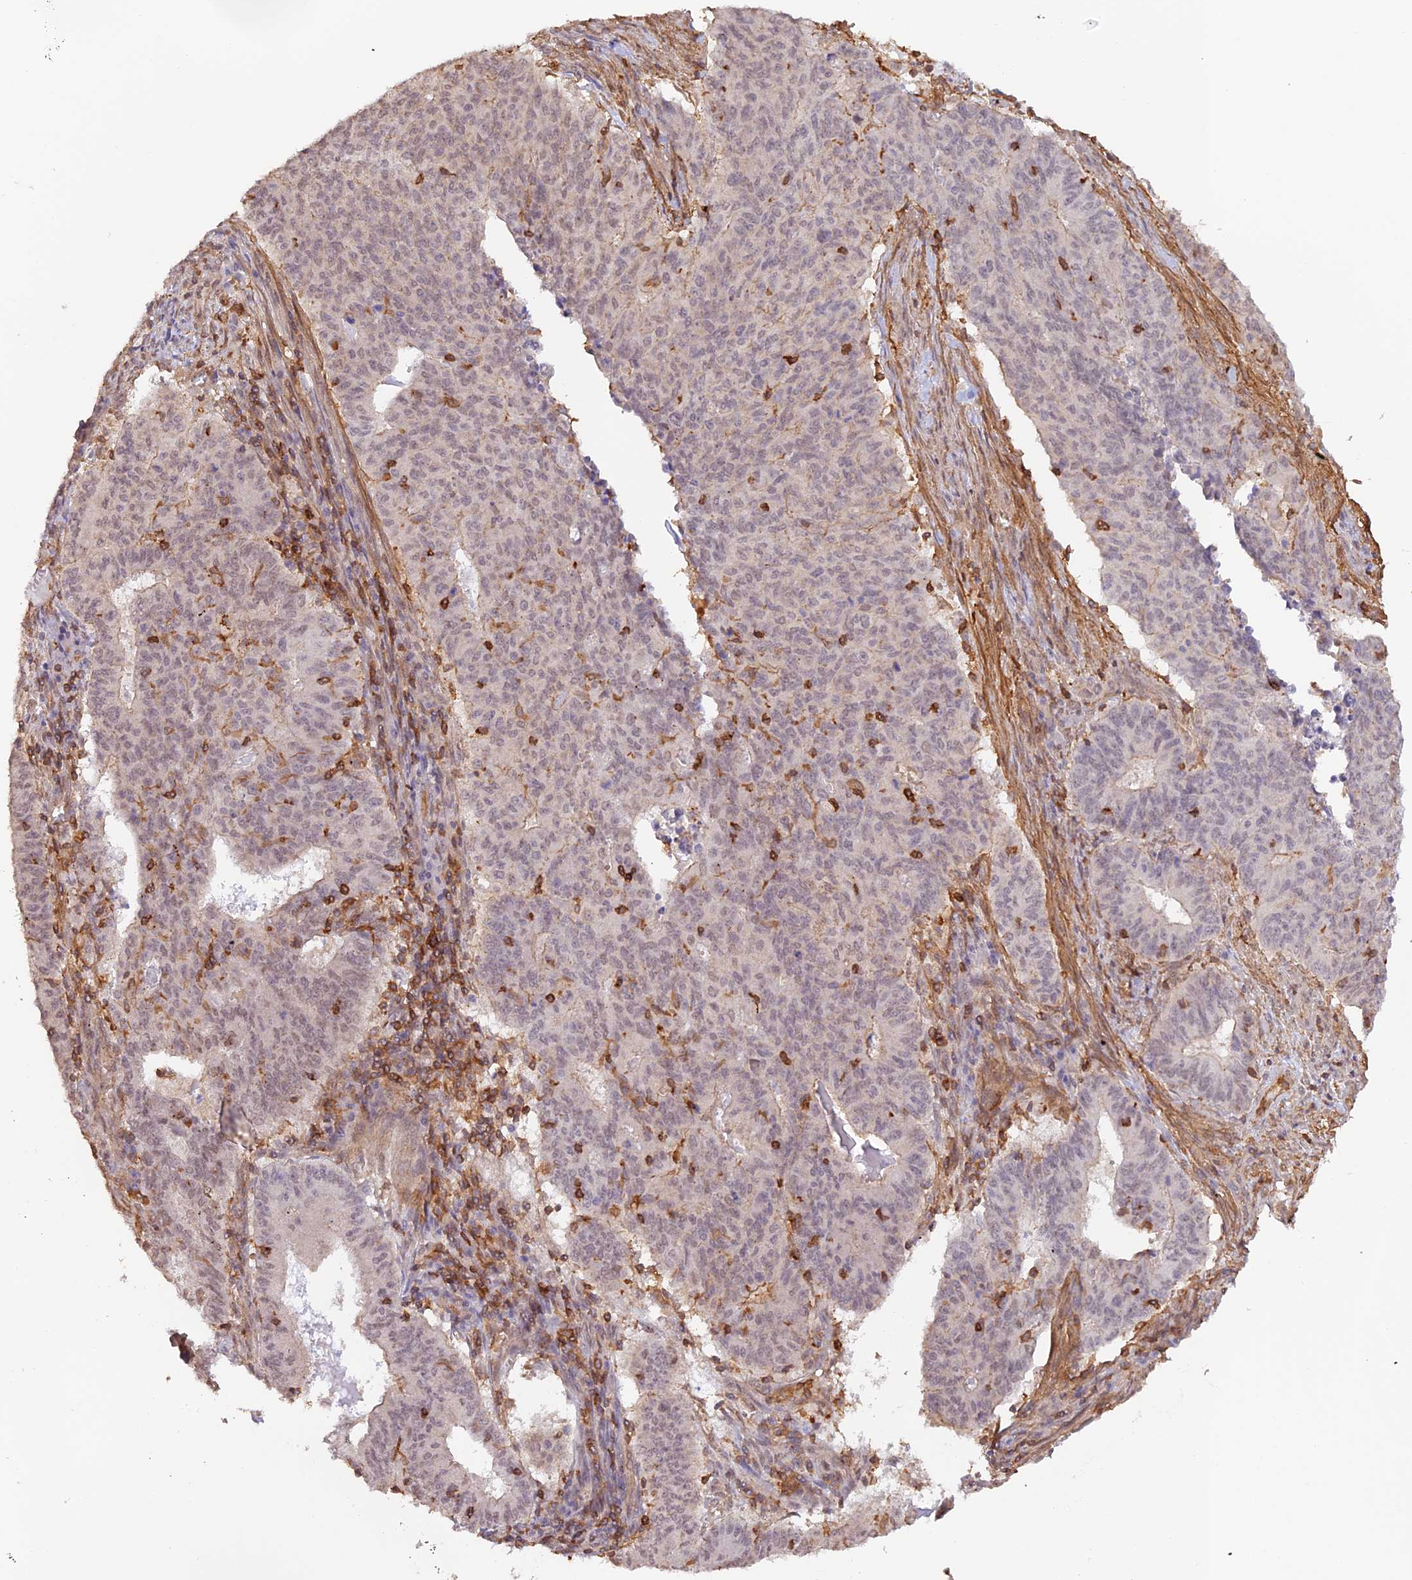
{"staining": {"intensity": "weak", "quantity": "25%-75%", "location": "nuclear"}, "tissue": "endometrial cancer", "cell_type": "Tumor cells", "image_type": "cancer", "snomed": [{"axis": "morphology", "description": "Adenocarcinoma, NOS"}, {"axis": "topography", "description": "Endometrium"}], "caption": "Endometrial adenocarcinoma was stained to show a protein in brown. There is low levels of weak nuclear staining in about 25%-75% of tumor cells. The staining was performed using DAB (3,3'-diaminobenzidine) to visualize the protein expression in brown, while the nuclei were stained in blue with hematoxylin (Magnification: 20x).", "gene": "DENND1C", "patient": {"sex": "female", "age": 59}}